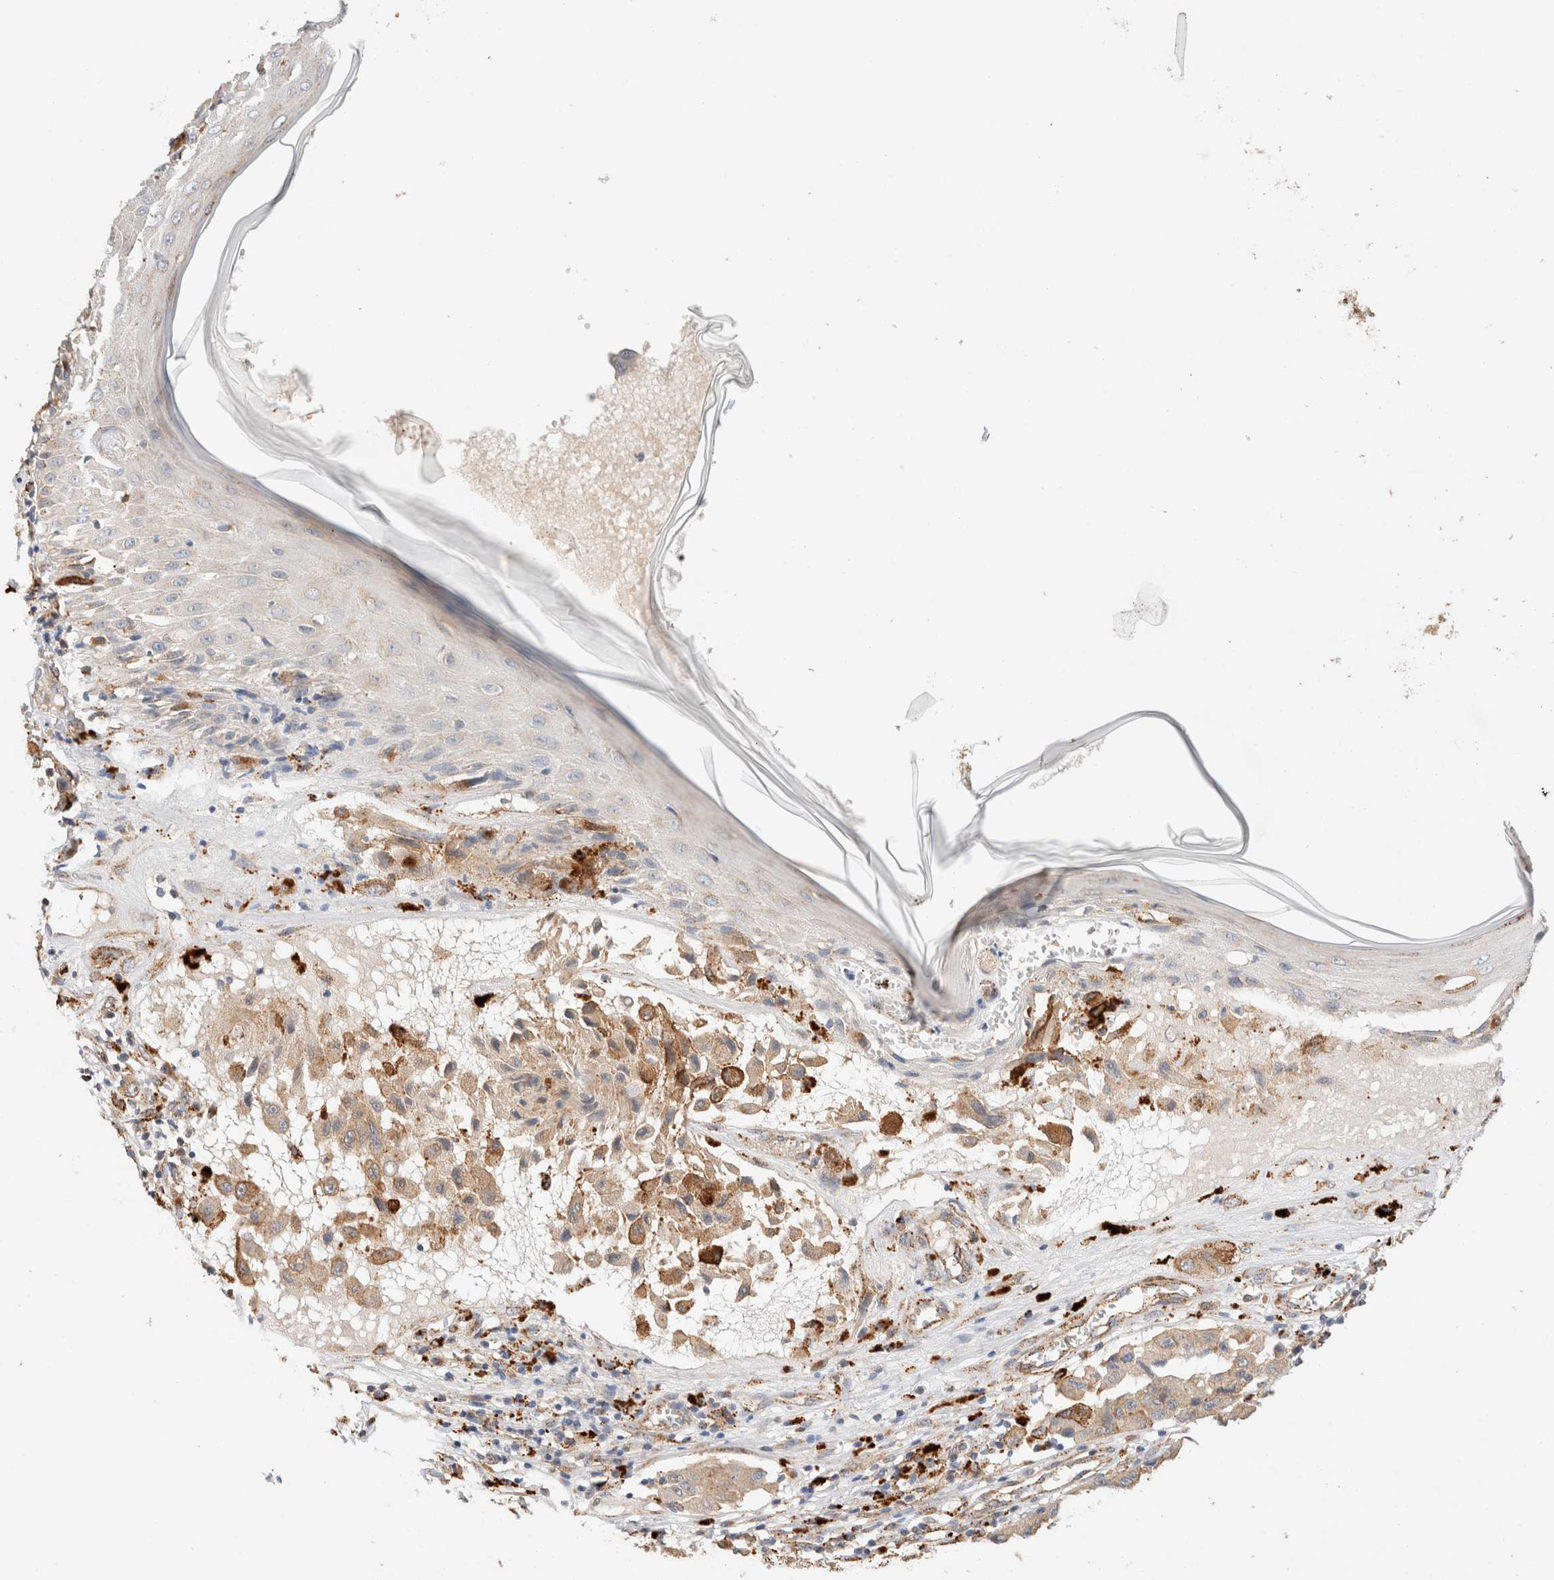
{"staining": {"intensity": "weak", "quantity": ">75%", "location": "cytoplasmic/membranous"}, "tissue": "melanoma", "cell_type": "Tumor cells", "image_type": "cancer", "snomed": [{"axis": "morphology", "description": "Malignant melanoma, NOS"}, {"axis": "topography", "description": "Skin"}], "caption": "A brown stain labels weak cytoplasmic/membranous positivity of a protein in human malignant melanoma tumor cells. (DAB = brown stain, brightfield microscopy at high magnification).", "gene": "RABEPK", "patient": {"sex": "male", "age": 30}}